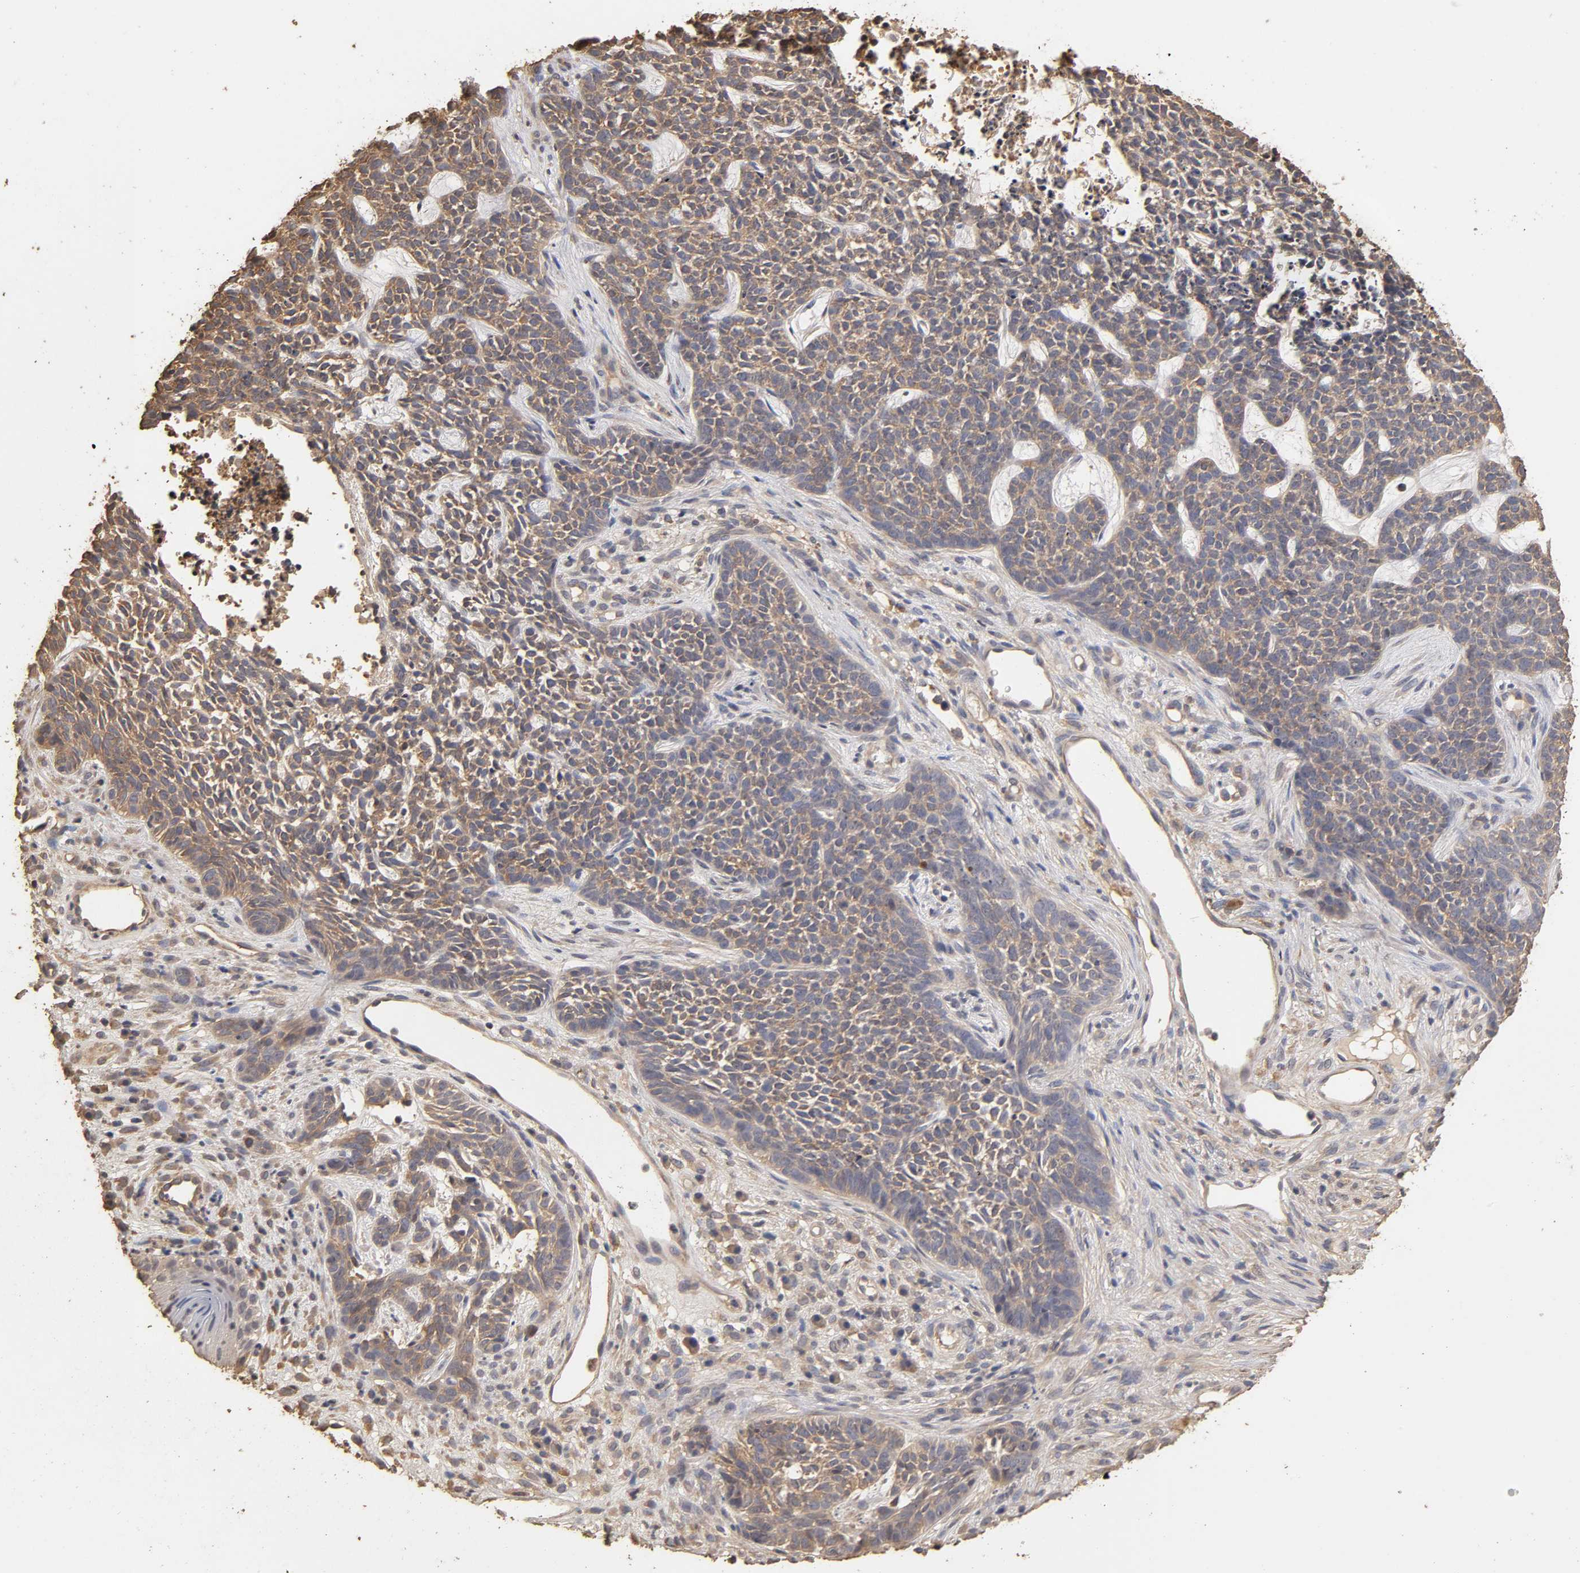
{"staining": {"intensity": "weak", "quantity": ">75%", "location": "cytoplasmic/membranous"}, "tissue": "skin cancer", "cell_type": "Tumor cells", "image_type": "cancer", "snomed": [{"axis": "morphology", "description": "Basal cell carcinoma"}, {"axis": "topography", "description": "Skin"}], "caption": "The image reveals a brown stain indicating the presence of a protein in the cytoplasmic/membranous of tumor cells in skin cancer (basal cell carcinoma). Using DAB (brown) and hematoxylin (blue) stains, captured at high magnification using brightfield microscopy.", "gene": "VSIG4", "patient": {"sex": "female", "age": 84}}